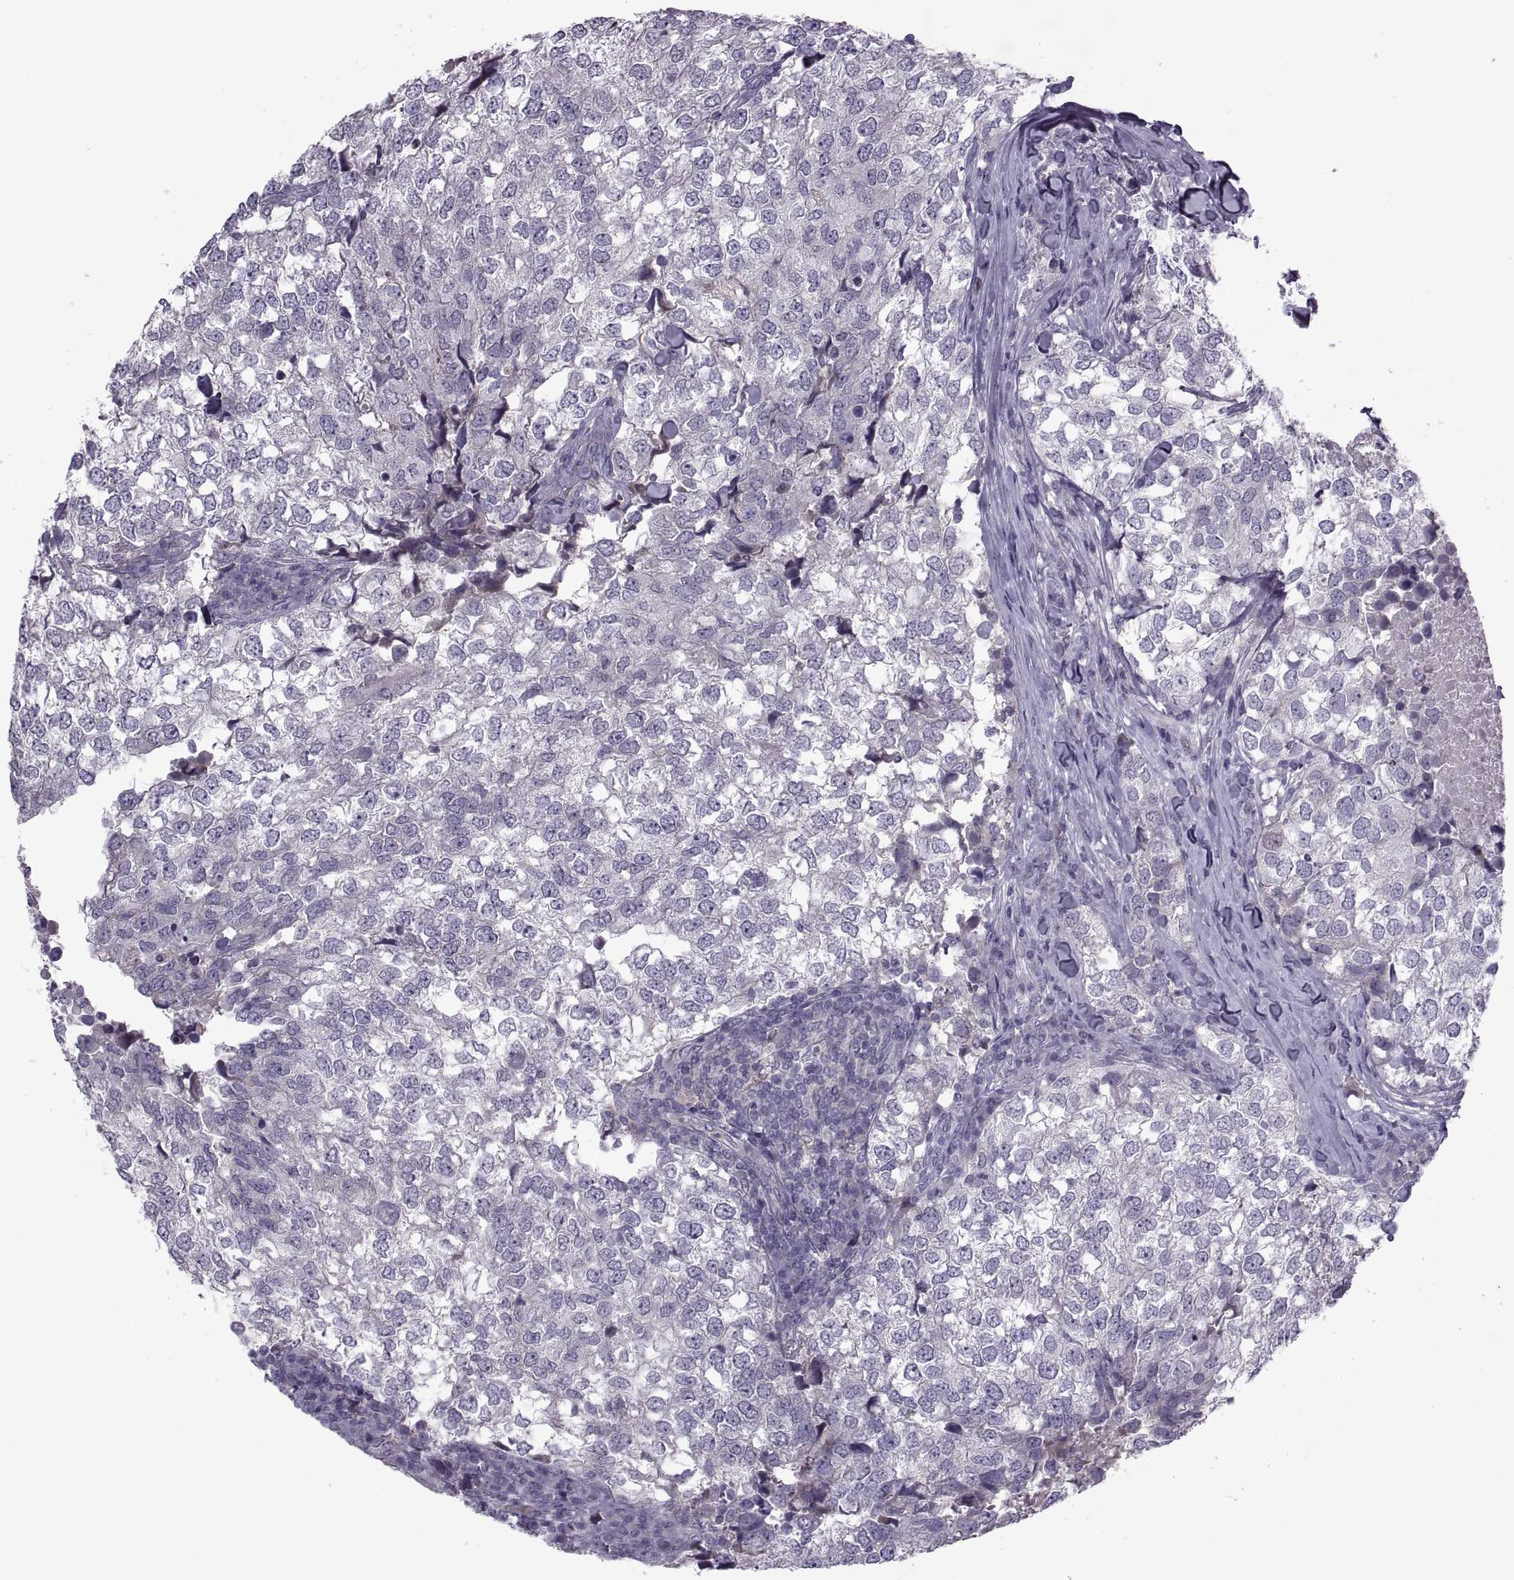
{"staining": {"intensity": "negative", "quantity": "none", "location": "none"}, "tissue": "breast cancer", "cell_type": "Tumor cells", "image_type": "cancer", "snomed": [{"axis": "morphology", "description": "Duct carcinoma"}, {"axis": "topography", "description": "Breast"}], "caption": "An immunohistochemistry (IHC) photomicrograph of breast cancer (intraductal carcinoma) is shown. There is no staining in tumor cells of breast cancer (intraductal carcinoma).", "gene": "ODF3", "patient": {"sex": "female", "age": 30}}